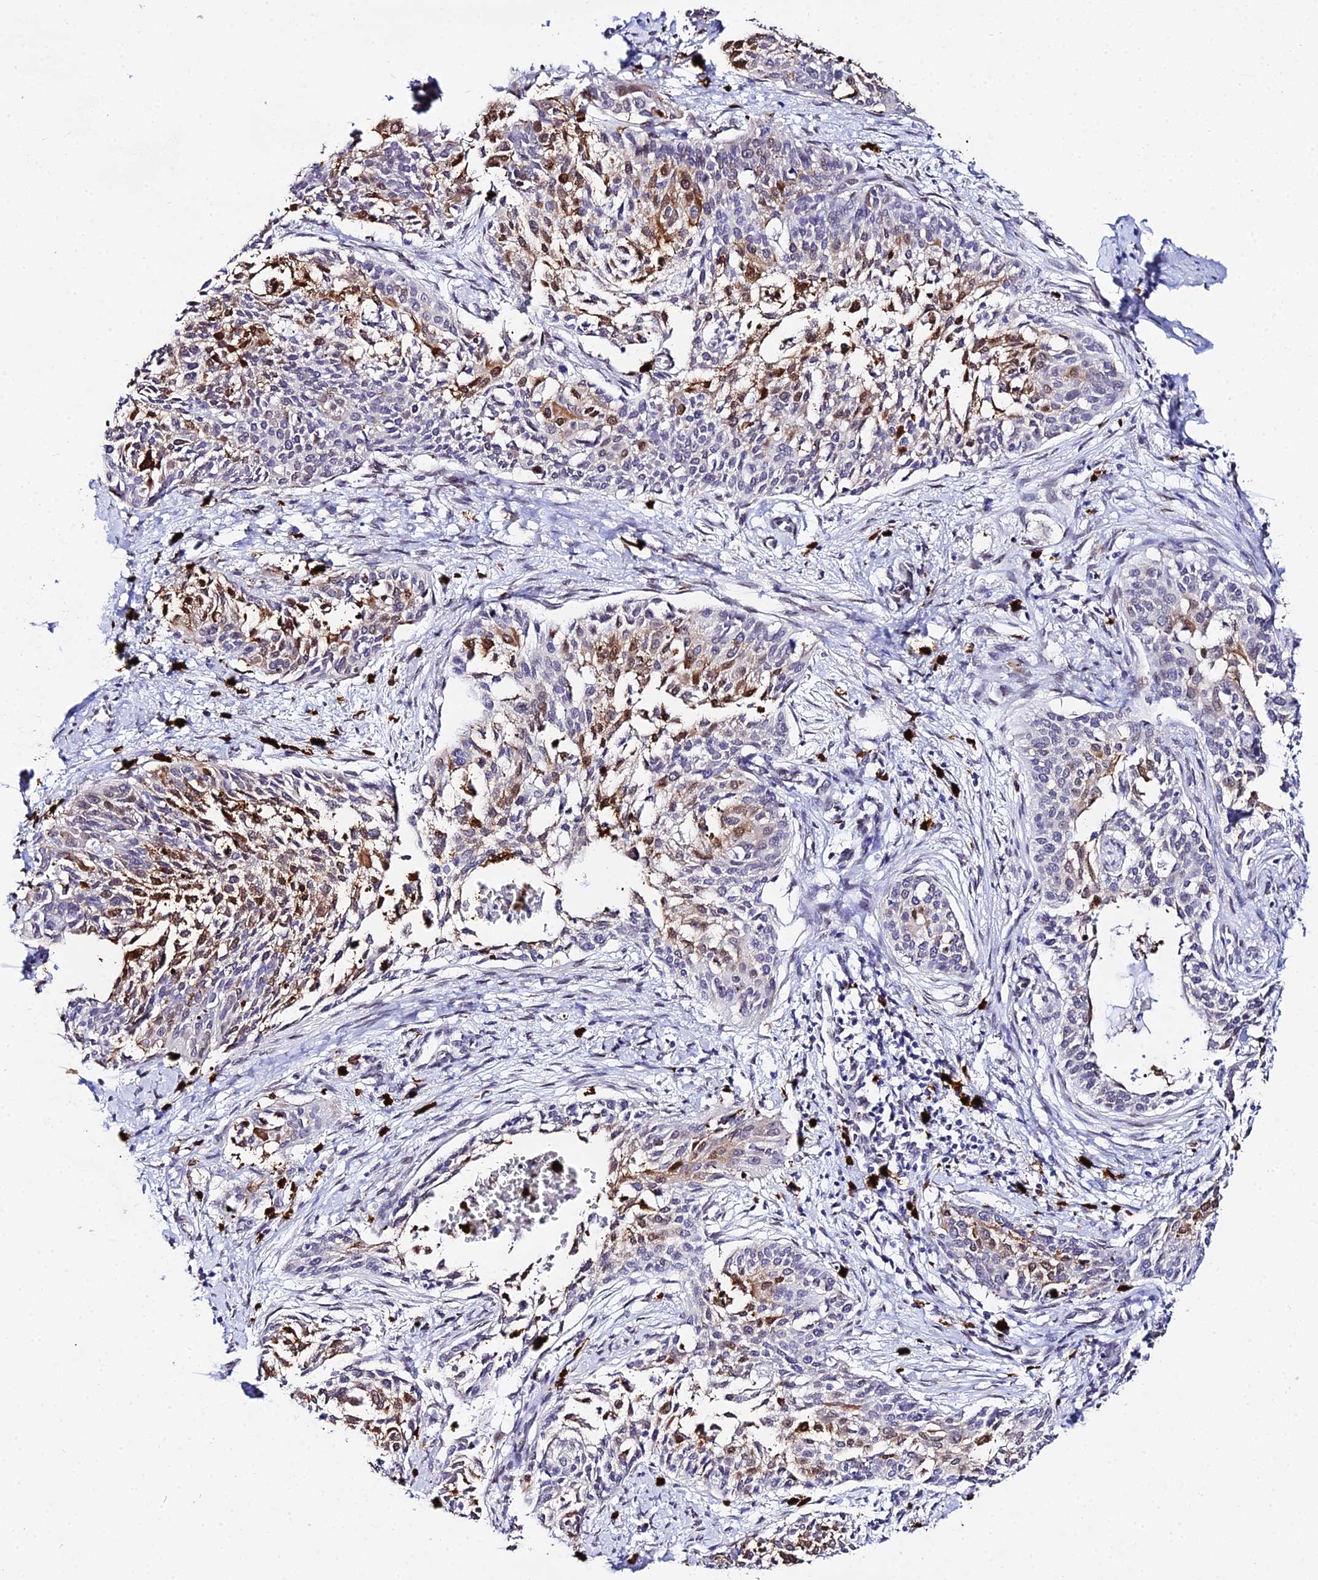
{"staining": {"intensity": "strong", "quantity": "<25%", "location": "cytoplasmic/membranous,nuclear"}, "tissue": "cervical cancer", "cell_type": "Tumor cells", "image_type": "cancer", "snomed": [{"axis": "morphology", "description": "Squamous cell carcinoma, NOS"}, {"axis": "topography", "description": "Cervix"}], "caption": "Immunohistochemical staining of human cervical cancer displays medium levels of strong cytoplasmic/membranous and nuclear protein expression in about <25% of tumor cells. (IHC, brightfield microscopy, high magnification).", "gene": "MCM10", "patient": {"sex": "female", "age": 44}}